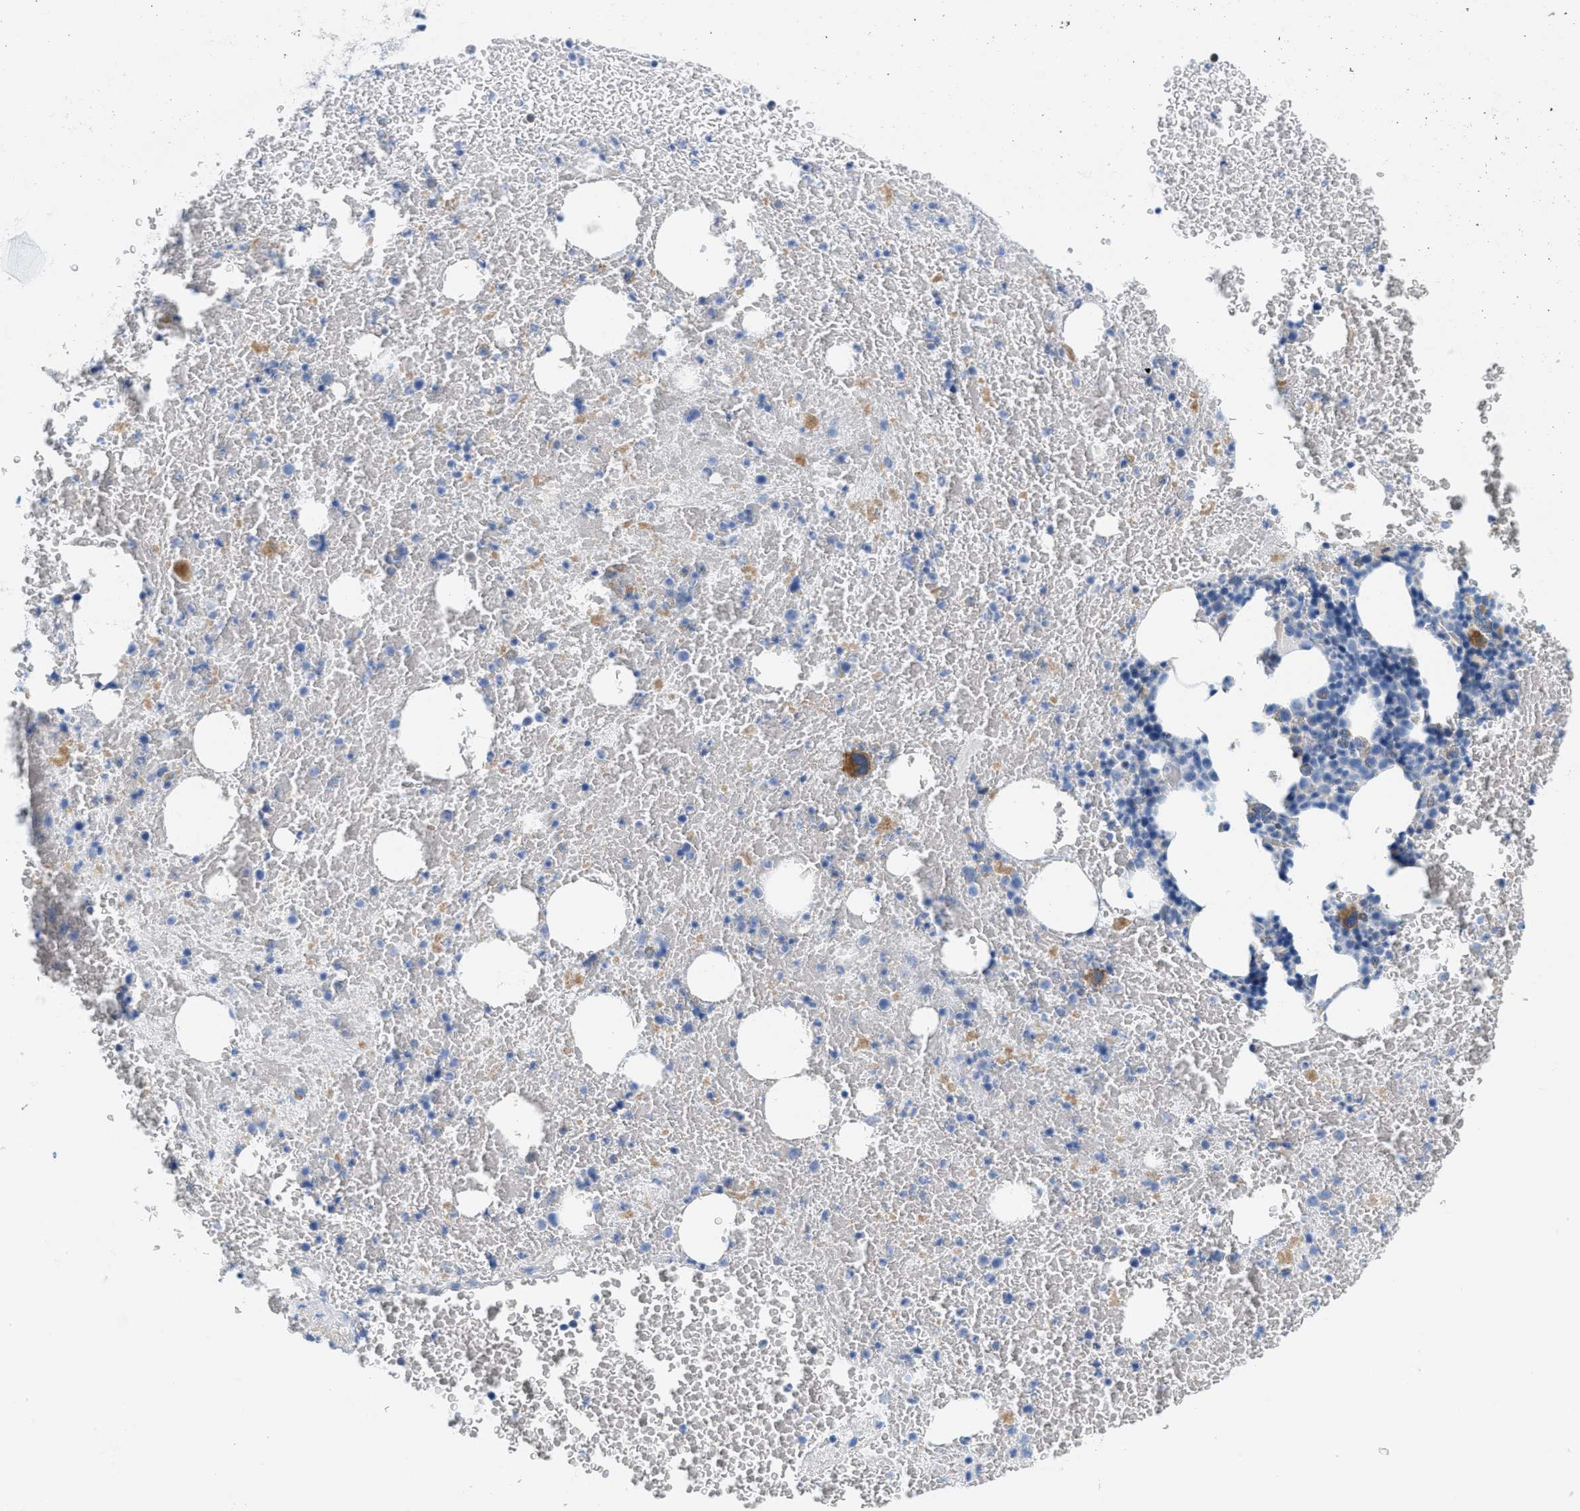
{"staining": {"intensity": "moderate", "quantity": "<25%", "location": "cytoplasmic/membranous"}, "tissue": "bone marrow", "cell_type": "Hematopoietic cells", "image_type": "normal", "snomed": [{"axis": "morphology", "description": "Normal tissue, NOS"}, {"axis": "morphology", "description": "Inflammation, NOS"}, {"axis": "topography", "description": "Bone marrow"}], "caption": "Immunohistochemical staining of unremarkable human bone marrow exhibits moderate cytoplasmic/membranous protein staining in about <25% of hematopoietic cells.", "gene": "TEX264", "patient": {"sex": "male", "age": 47}}